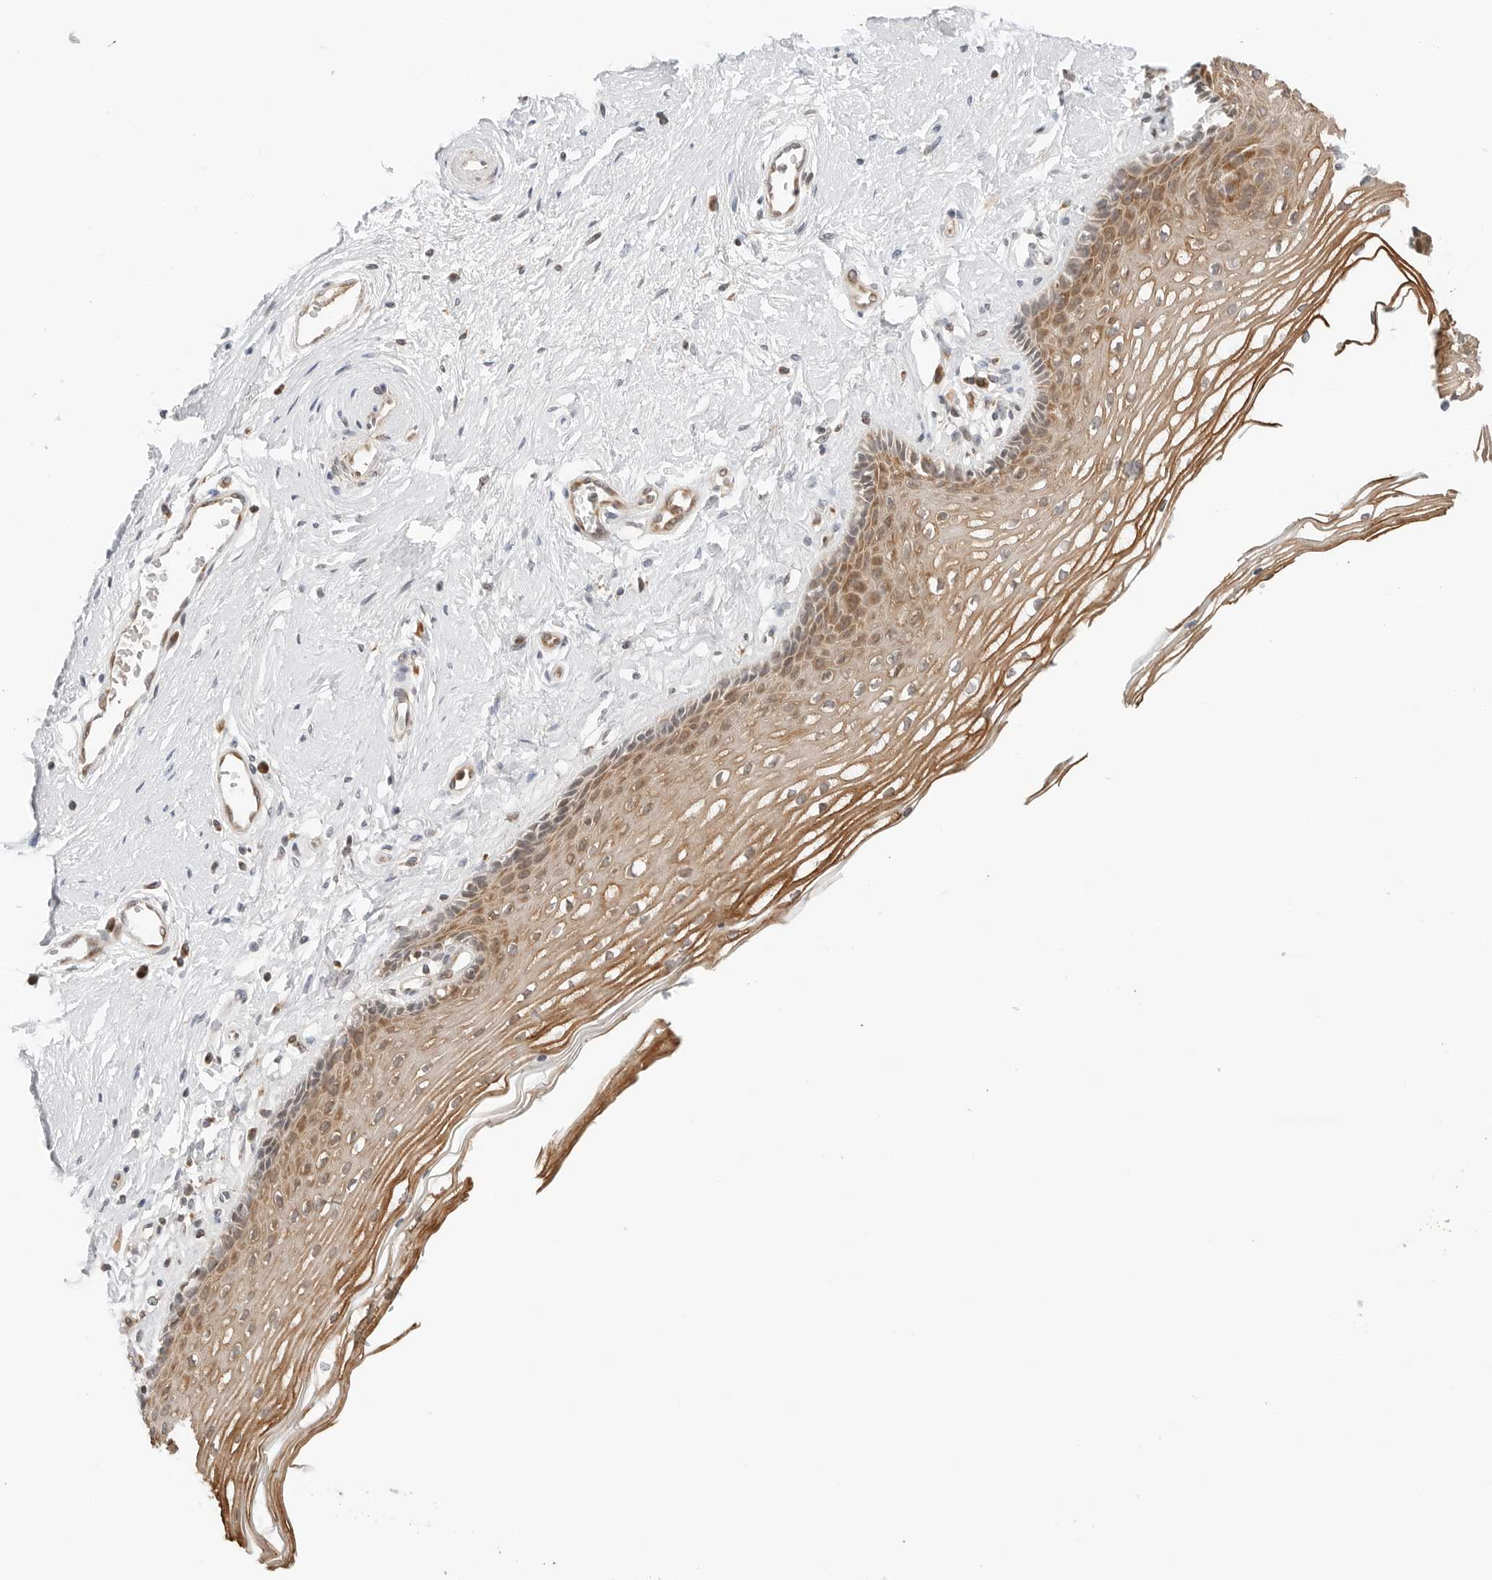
{"staining": {"intensity": "moderate", "quantity": ">75%", "location": "cytoplasmic/membranous"}, "tissue": "vagina", "cell_type": "Squamous epithelial cells", "image_type": "normal", "snomed": [{"axis": "morphology", "description": "Normal tissue, NOS"}, {"axis": "topography", "description": "Vagina"}], "caption": "An image showing moderate cytoplasmic/membranous staining in about >75% of squamous epithelial cells in unremarkable vagina, as visualized by brown immunohistochemical staining.", "gene": "DYRK4", "patient": {"sex": "female", "age": 46}}